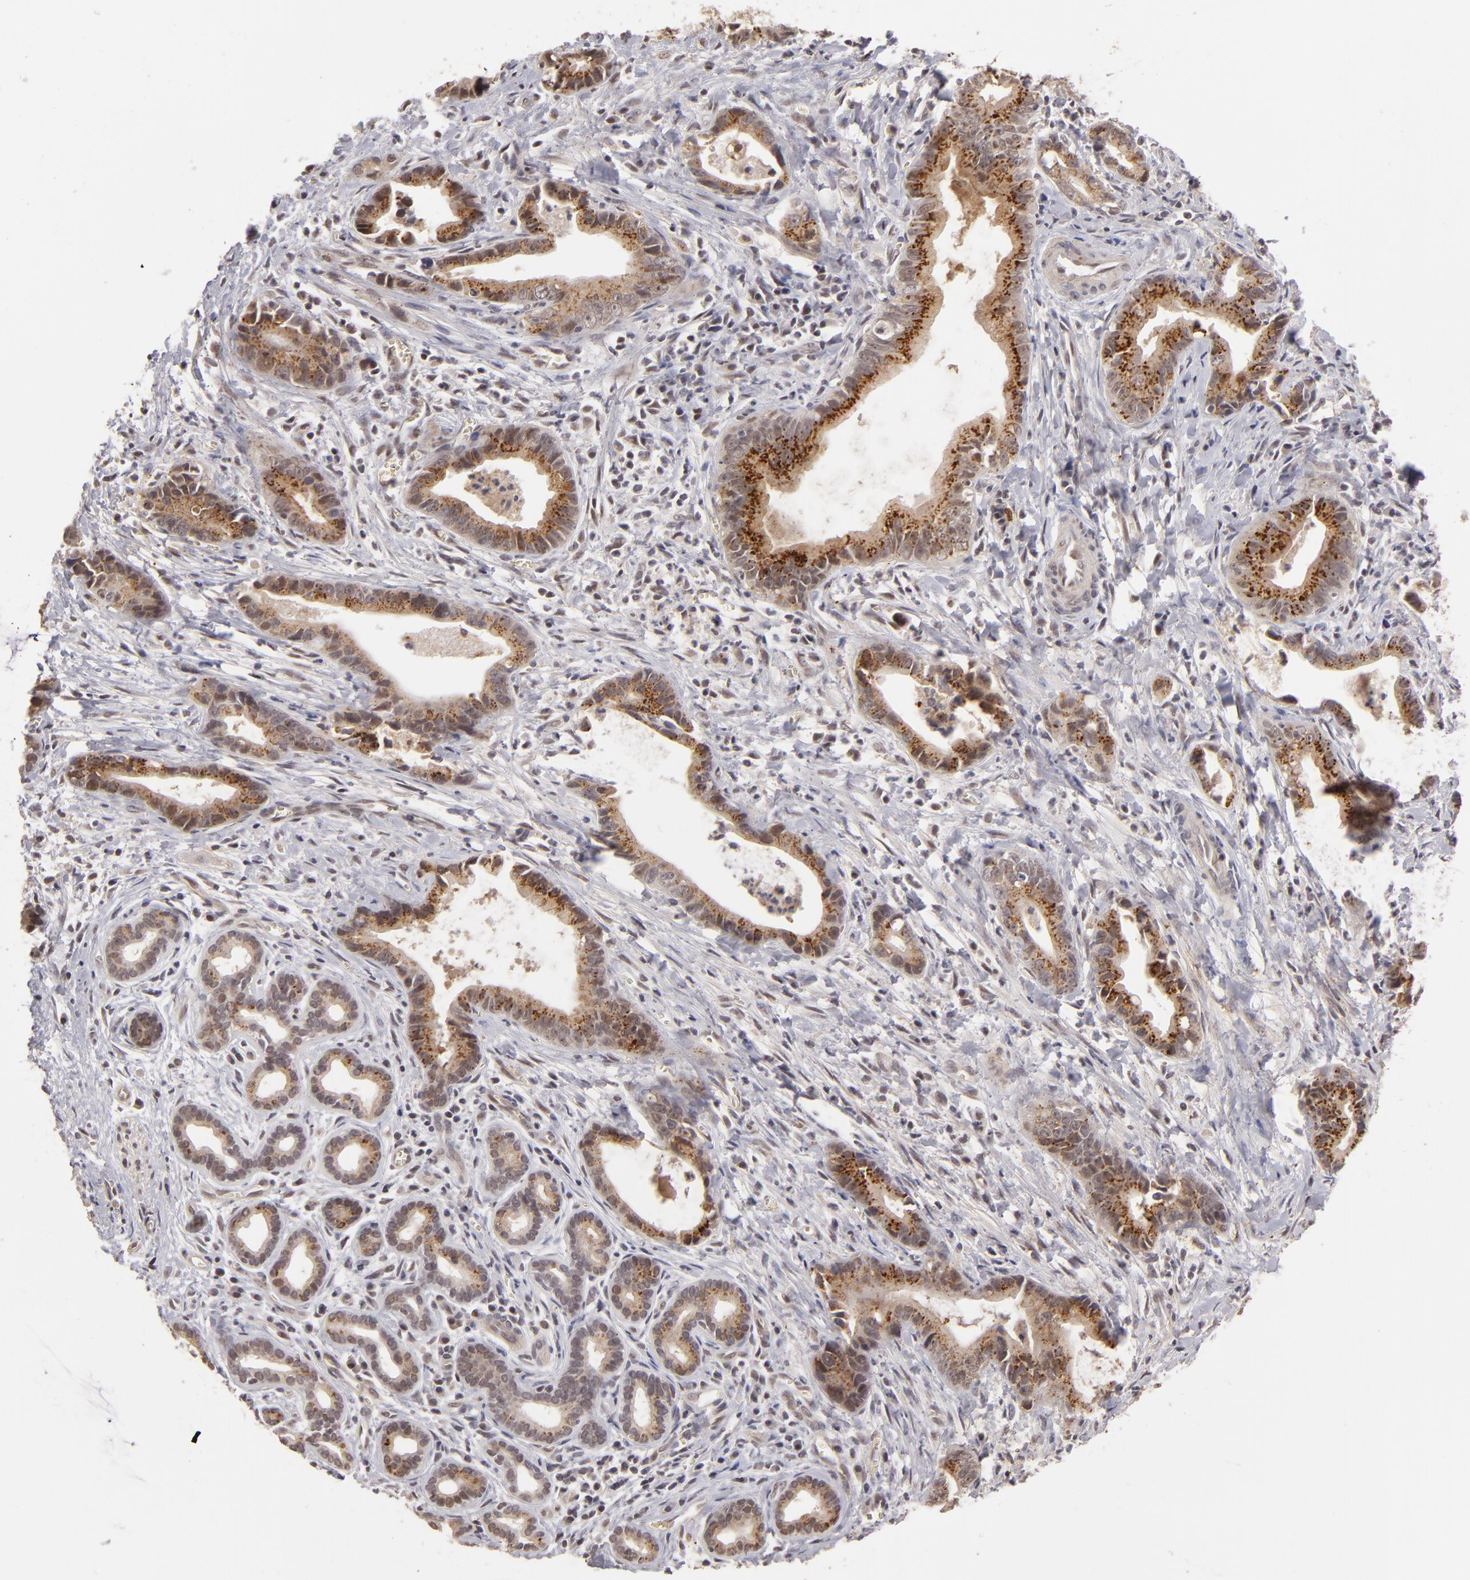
{"staining": {"intensity": "moderate", "quantity": "25%-75%", "location": "cytoplasmic/membranous"}, "tissue": "liver cancer", "cell_type": "Tumor cells", "image_type": "cancer", "snomed": [{"axis": "morphology", "description": "Cholangiocarcinoma"}, {"axis": "topography", "description": "Liver"}], "caption": "Cholangiocarcinoma (liver) stained for a protein (brown) displays moderate cytoplasmic/membranous positive positivity in approximately 25%-75% of tumor cells.", "gene": "DFFA", "patient": {"sex": "female", "age": 55}}